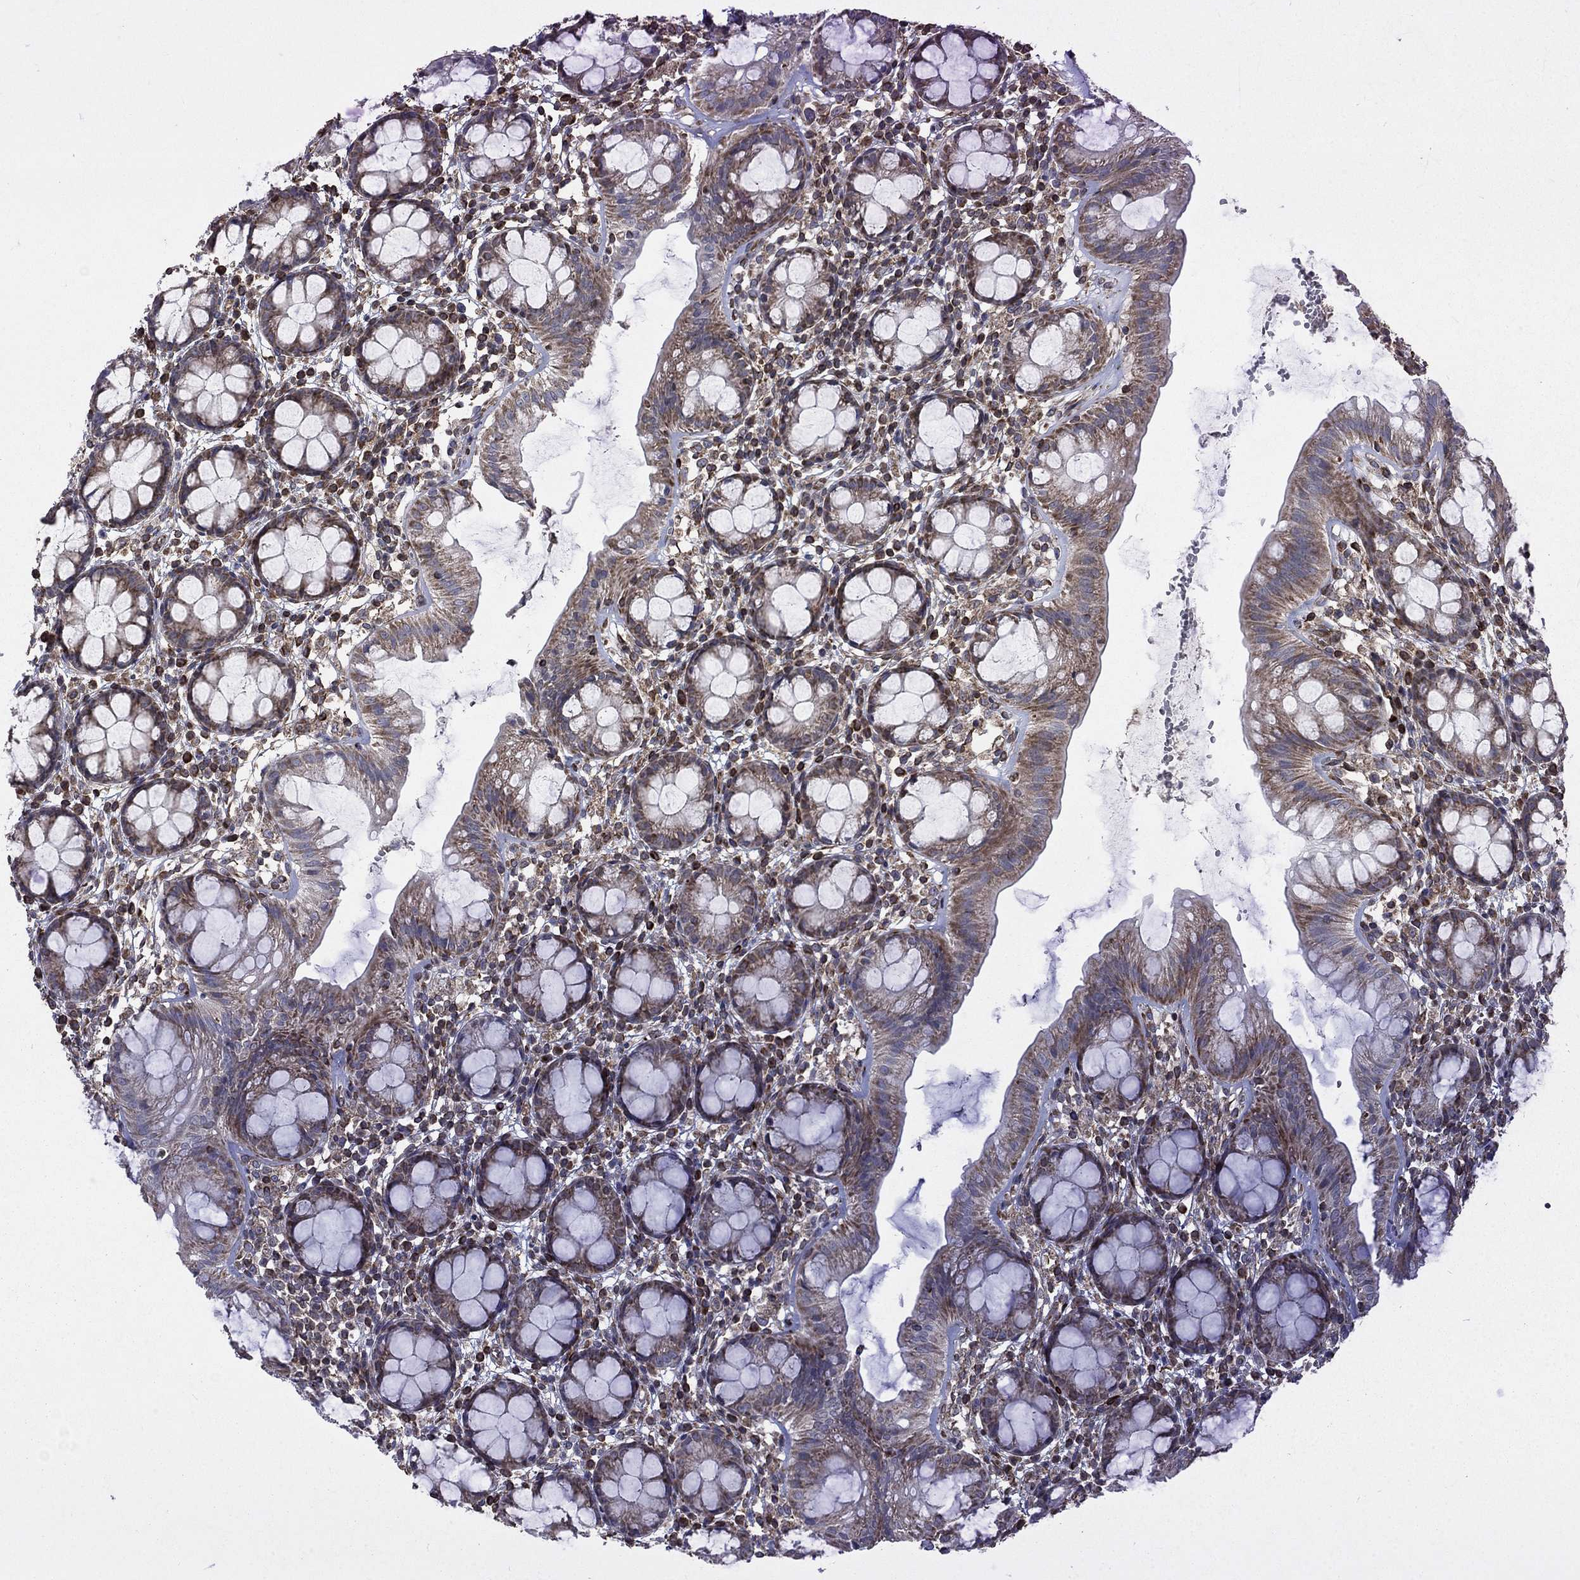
{"staining": {"intensity": "moderate", "quantity": "25%-75%", "location": "cytoplasmic/membranous"}, "tissue": "rectum", "cell_type": "Glandular cells", "image_type": "normal", "snomed": [{"axis": "morphology", "description": "Normal tissue, NOS"}, {"axis": "topography", "description": "Rectum"}], "caption": "Immunohistochemical staining of normal human rectum demonstrates medium levels of moderate cytoplasmic/membranous positivity in about 25%-75% of glandular cells.", "gene": "NDUFC1", "patient": {"sex": "male", "age": 57}}